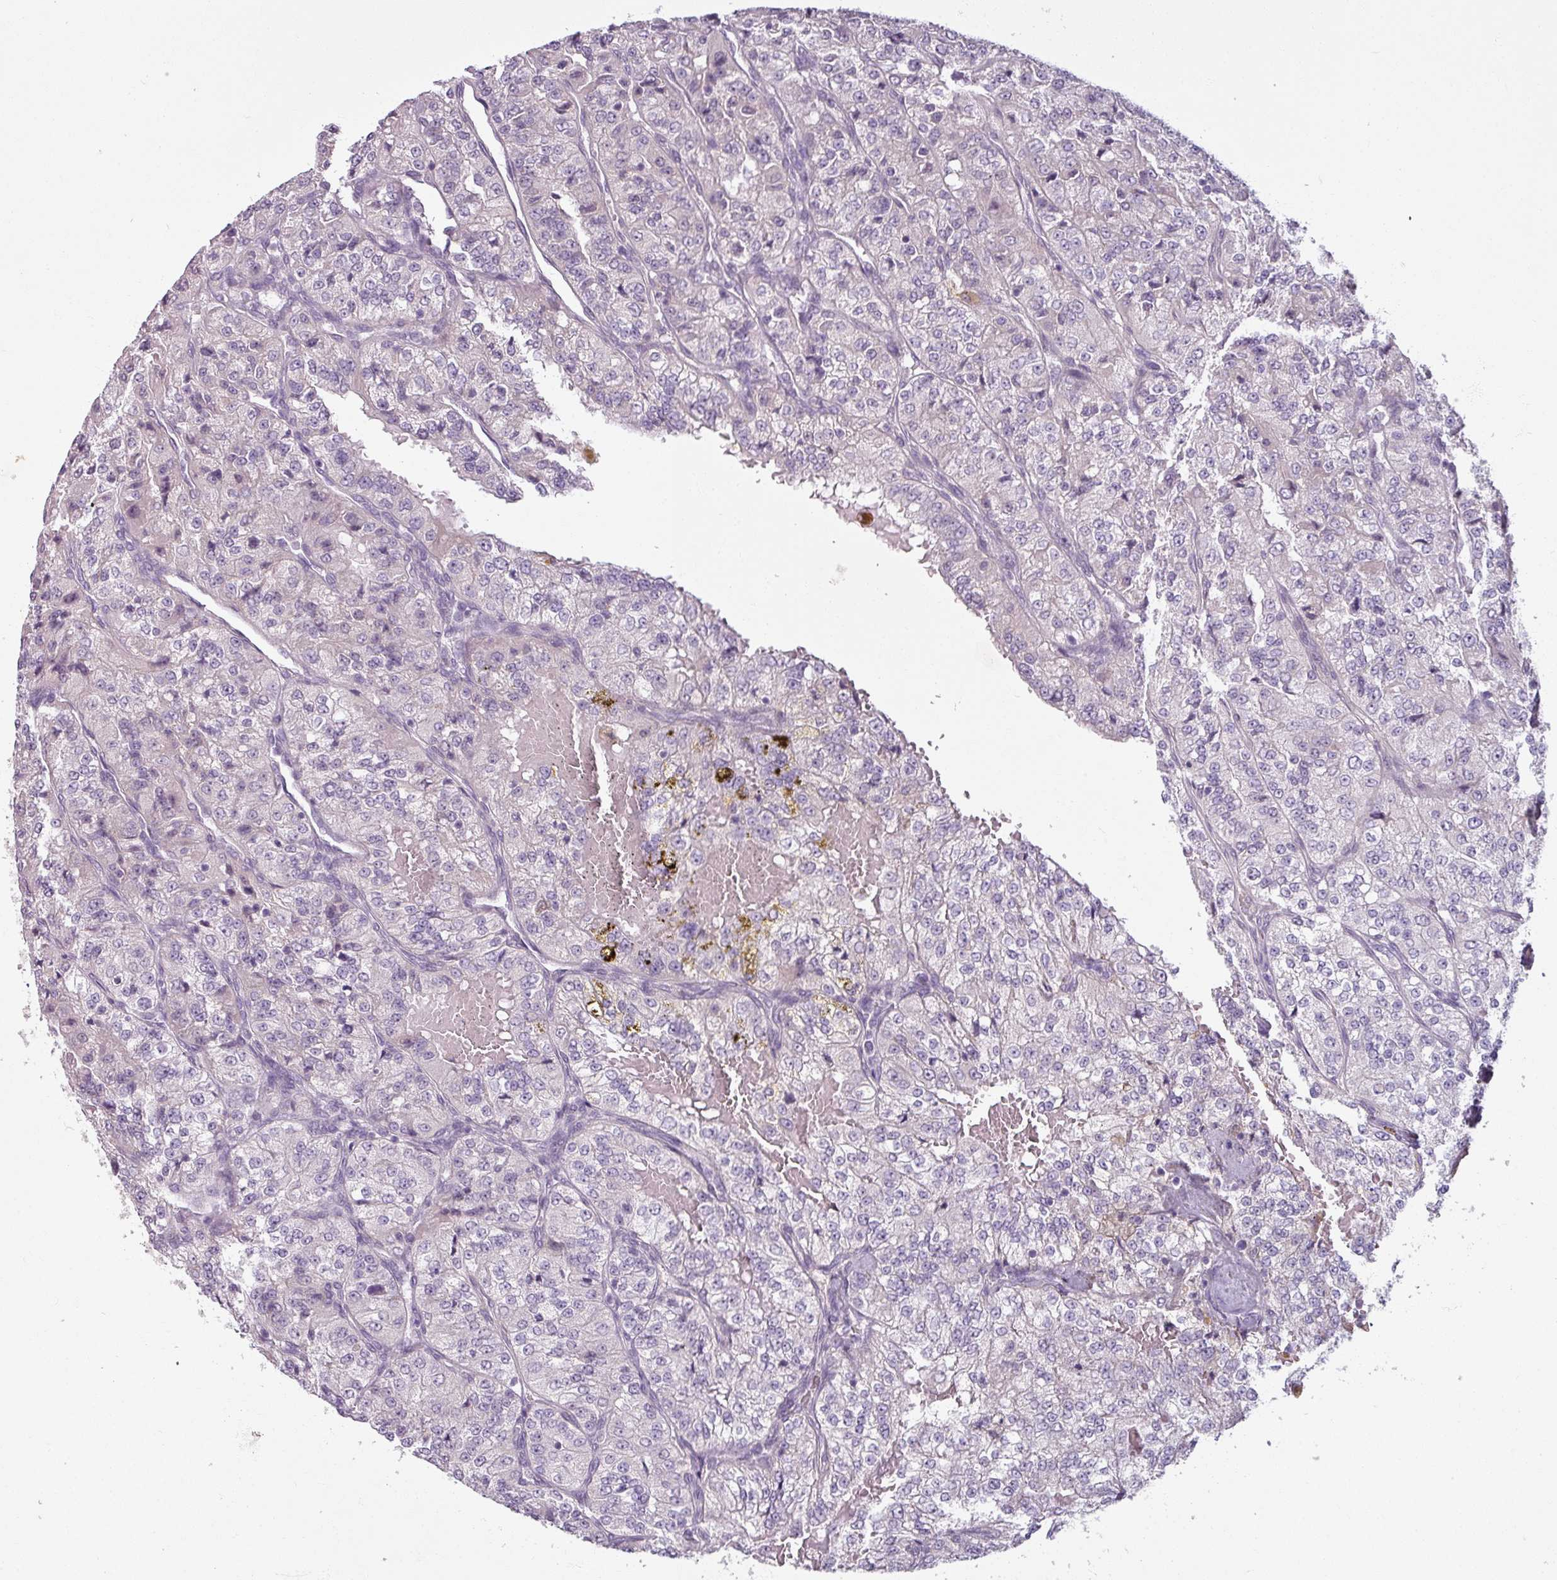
{"staining": {"intensity": "negative", "quantity": "none", "location": "none"}, "tissue": "renal cancer", "cell_type": "Tumor cells", "image_type": "cancer", "snomed": [{"axis": "morphology", "description": "Adenocarcinoma, NOS"}, {"axis": "topography", "description": "Kidney"}], "caption": "The image shows no staining of tumor cells in renal cancer.", "gene": "UVSSA", "patient": {"sex": "female", "age": 63}}